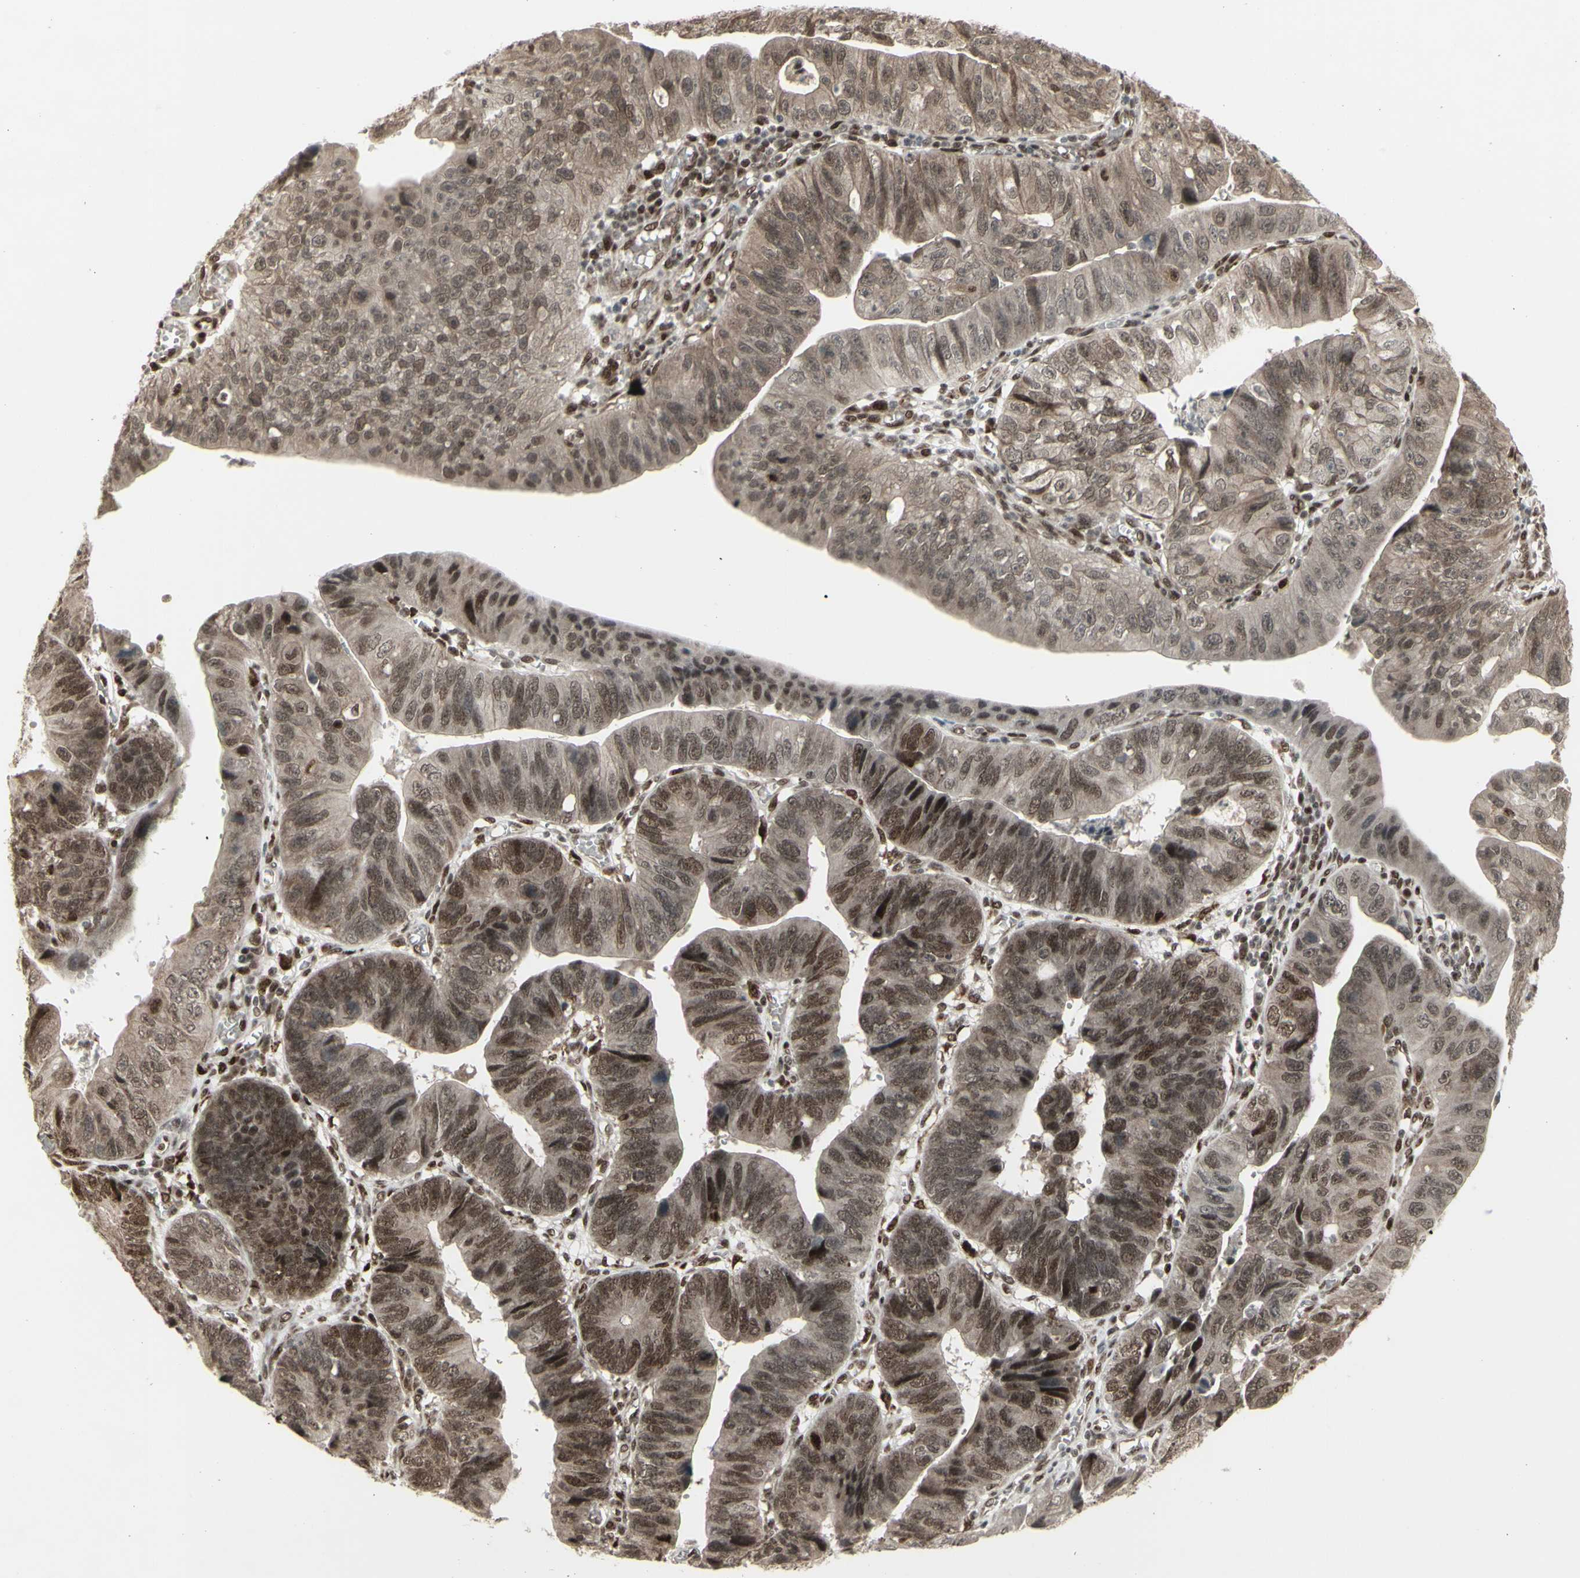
{"staining": {"intensity": "moderate", "quantity": ">75%", "location": "cytoplasmic/membranous,nuclear"}, "tissue": "stomach cancer", "cell_type": "Tumor cells", "image_type": "cancer", "snomed": [{"axis": "morphology", "description": "Adenocarcinoma, NOS"}, {"axis": "topography", "description": "Stomach"}], "caption": "About >75% of tumor cells in human adenocarcinoma (stomach) display moderate cytoplasmic/membranous and nuclear protein staining as visualized by brown immunohistochemical staining.", "gene": "CBX1", "patient": {"sex": "male", "age": 59}}